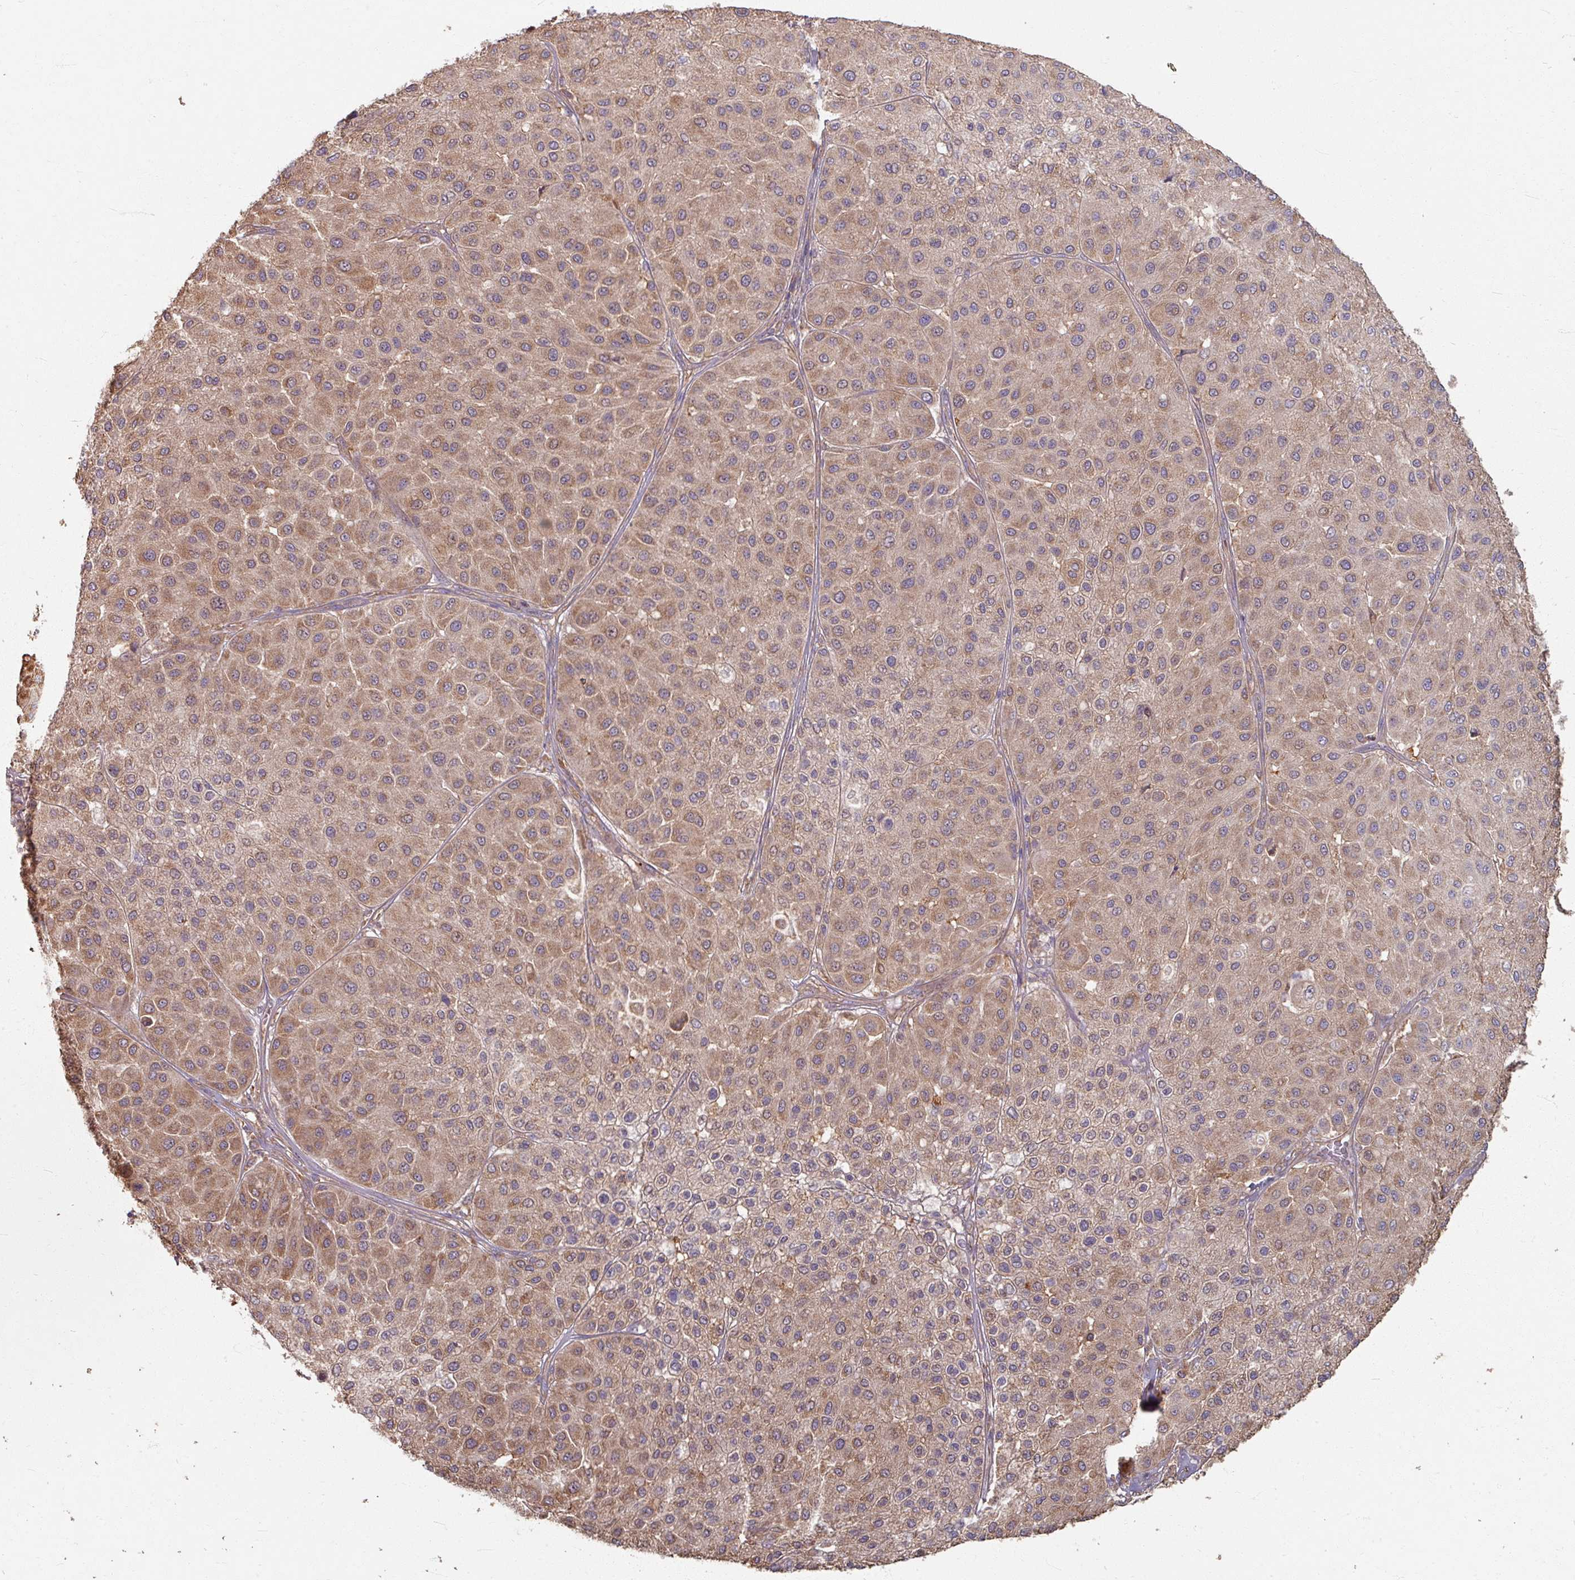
{"staining": {"intensity": "moderate", "quantity": ">75%", "location": "cytoplasmic/membranous"}, "tissue": "melanoma", "cell_type": "Tumor cells", "image_type": "cancer", "snomed": [{"axis": "morphology", "description": "Malignant melanoma, Metastatic site"}, {"axis": "topography", "description": "Smooth muscle"}], "caption": "This photomicrograph reveals immunohistochemistry (IHC) staining of malignant melanoma (metastatic site), with medium moderate cytoplasmic/membranous staining in approximately >75% of tumor cells.", "gene": "CCDC68", "patient": {"sex": "male", "age": 41}}